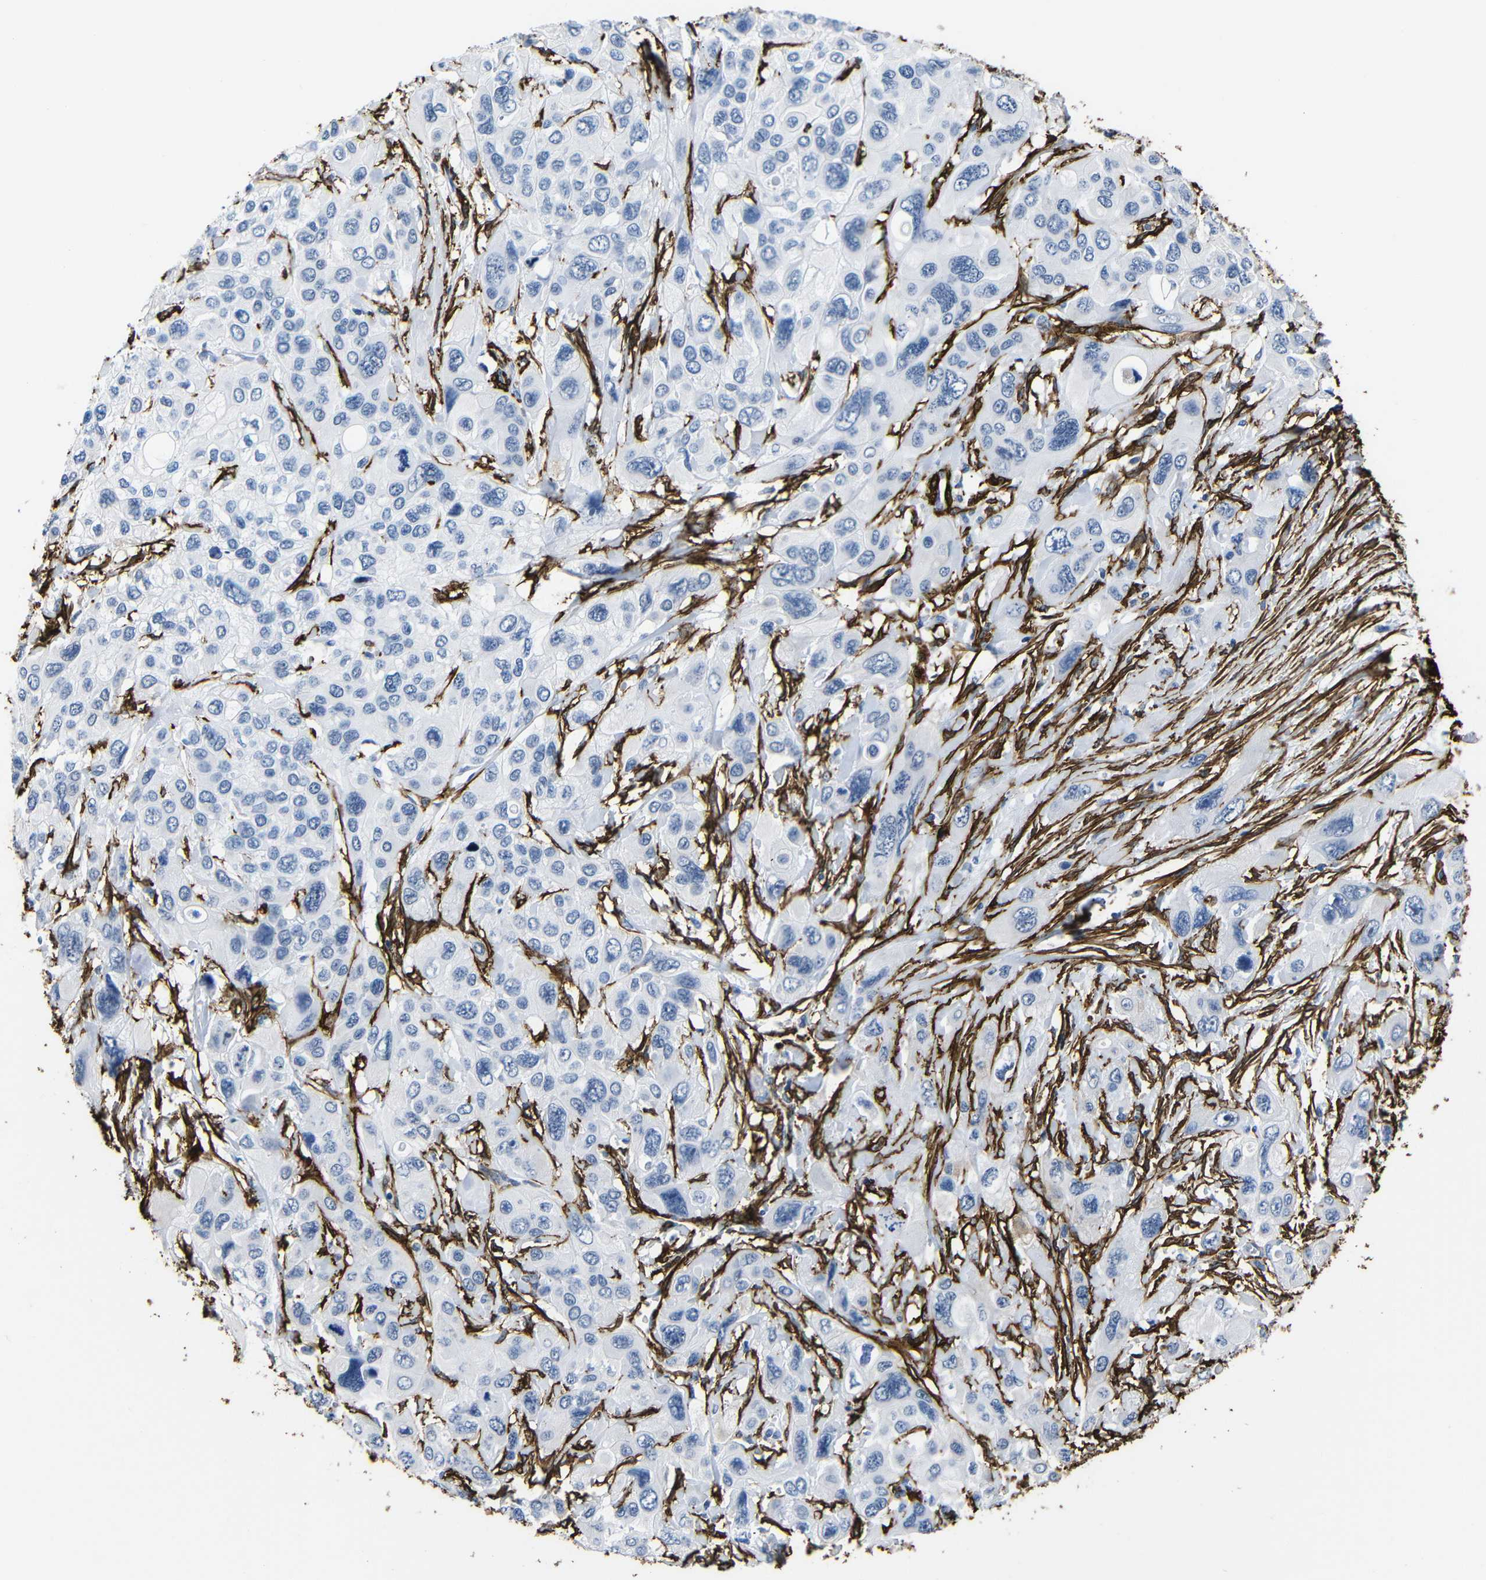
{"staining": {"intensity": "negative", "quantity": "none", "location": "none"}, "tissue": "pancreatic cancer", "cell_type": "Tumor cells", "image_type": "cancer", "snomed": [{"axis": "morphology", "description": "Adenocarcinoma, NOS"}, {"axis": "topography", "description": "Pancreas"}], "caption": "High magnification brightfield microscopy of pancreatic adenocarcinoma stained with DAB (brown) and counterstained with hematoxylin (blue): tumor cells show no significant expression.", "gene": "ACTA2", "patient": {"sex": "male", "age": 73}}